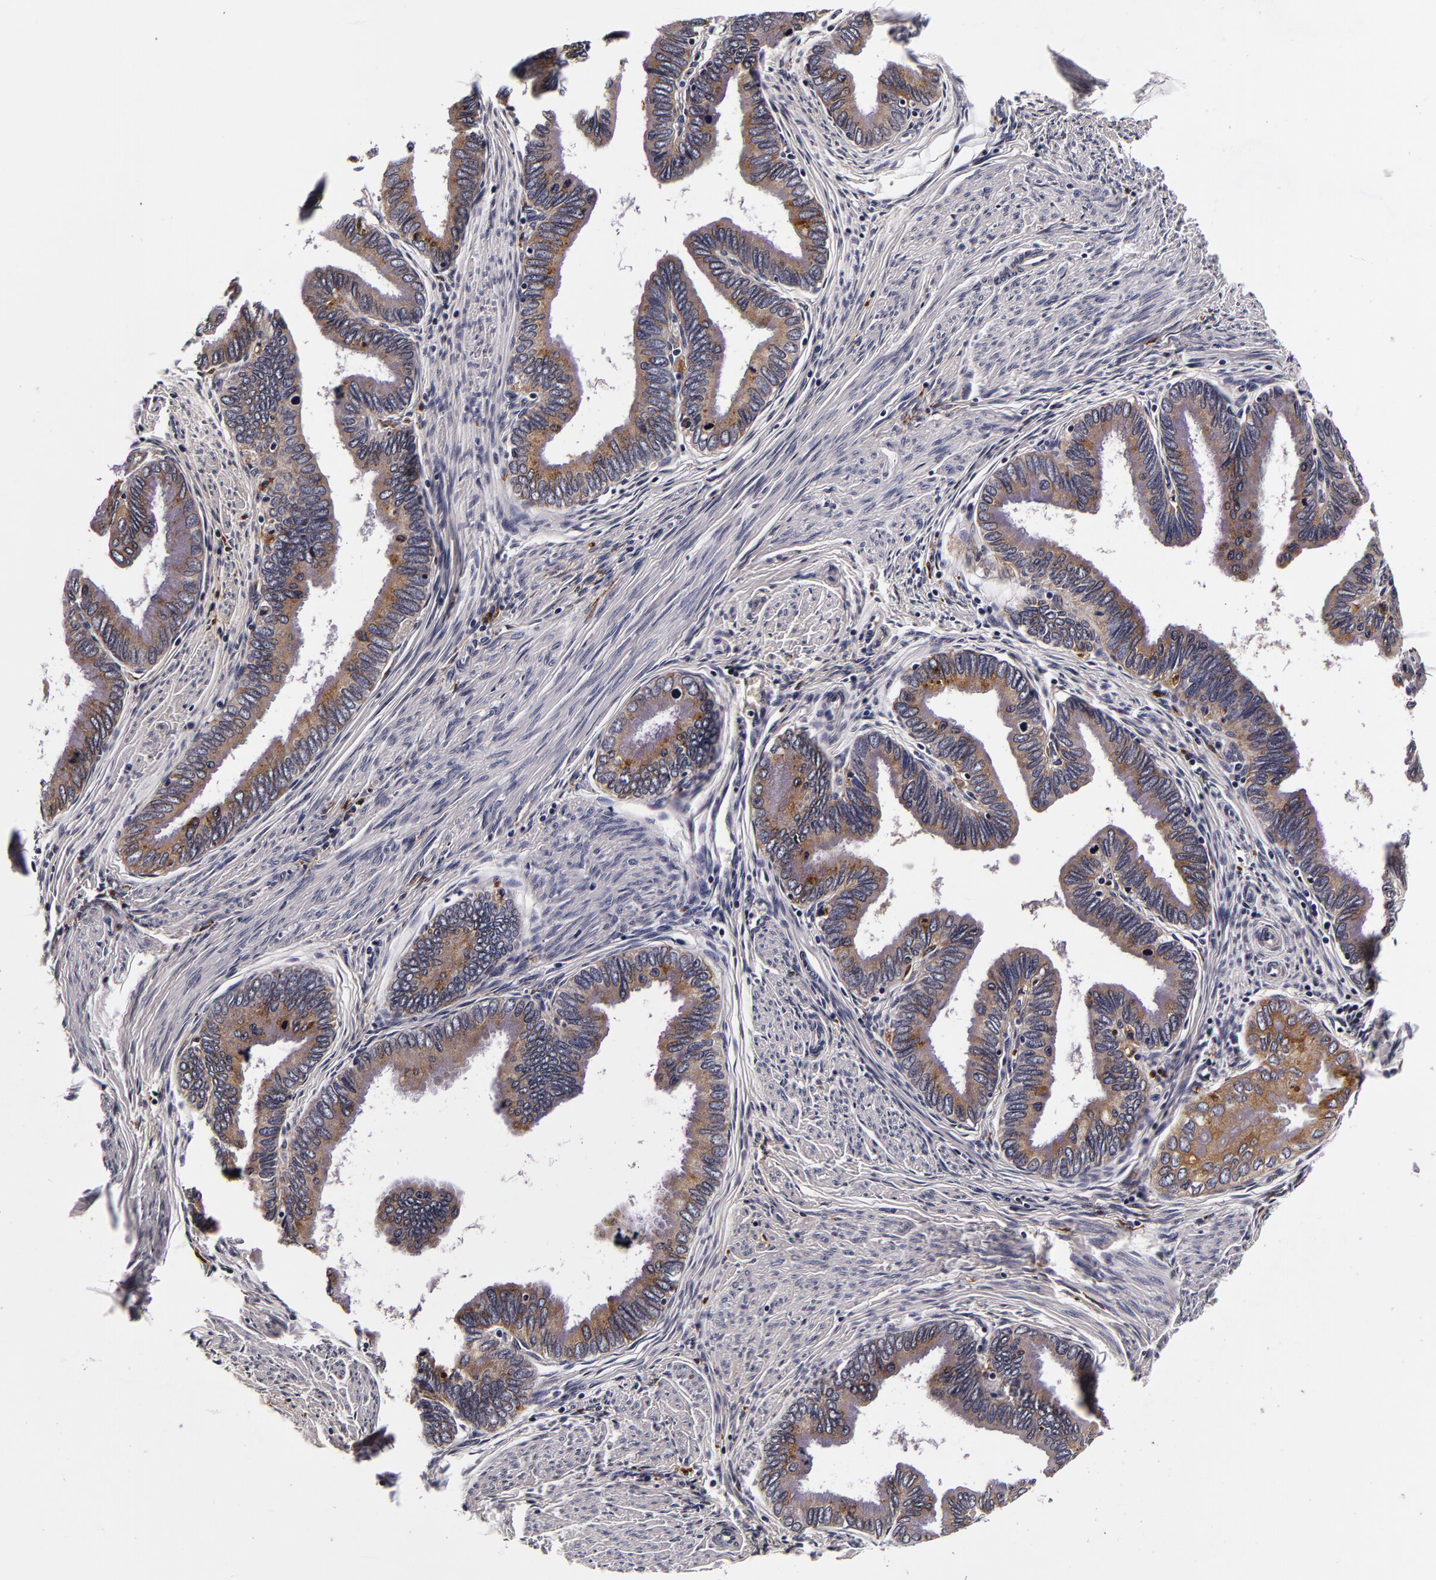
{"staining": {"intensity": "moderate", "quantity": ">75%", "location": "cytoplasmic/membranous"}, "tissue": "cervical cancer", "cell_type": "Tumor cells", "image_type": "cancer", "snomed": [{"axis": "morphology", "description": "Adenocarcinoma, NOS"}, {"axis": "topography", "description": "Cervix"}], "caption": "Cervical cancer was stained to show a protein in brown. There is medium levels of moderate cytoplasmic/membranous expression in approximately >75% of tumor cells. The protein is shown in brown color, while the nuclei are stained blue.", "gene": "LGALS3BP", "patient": {"sex": "female", "age": 49}}